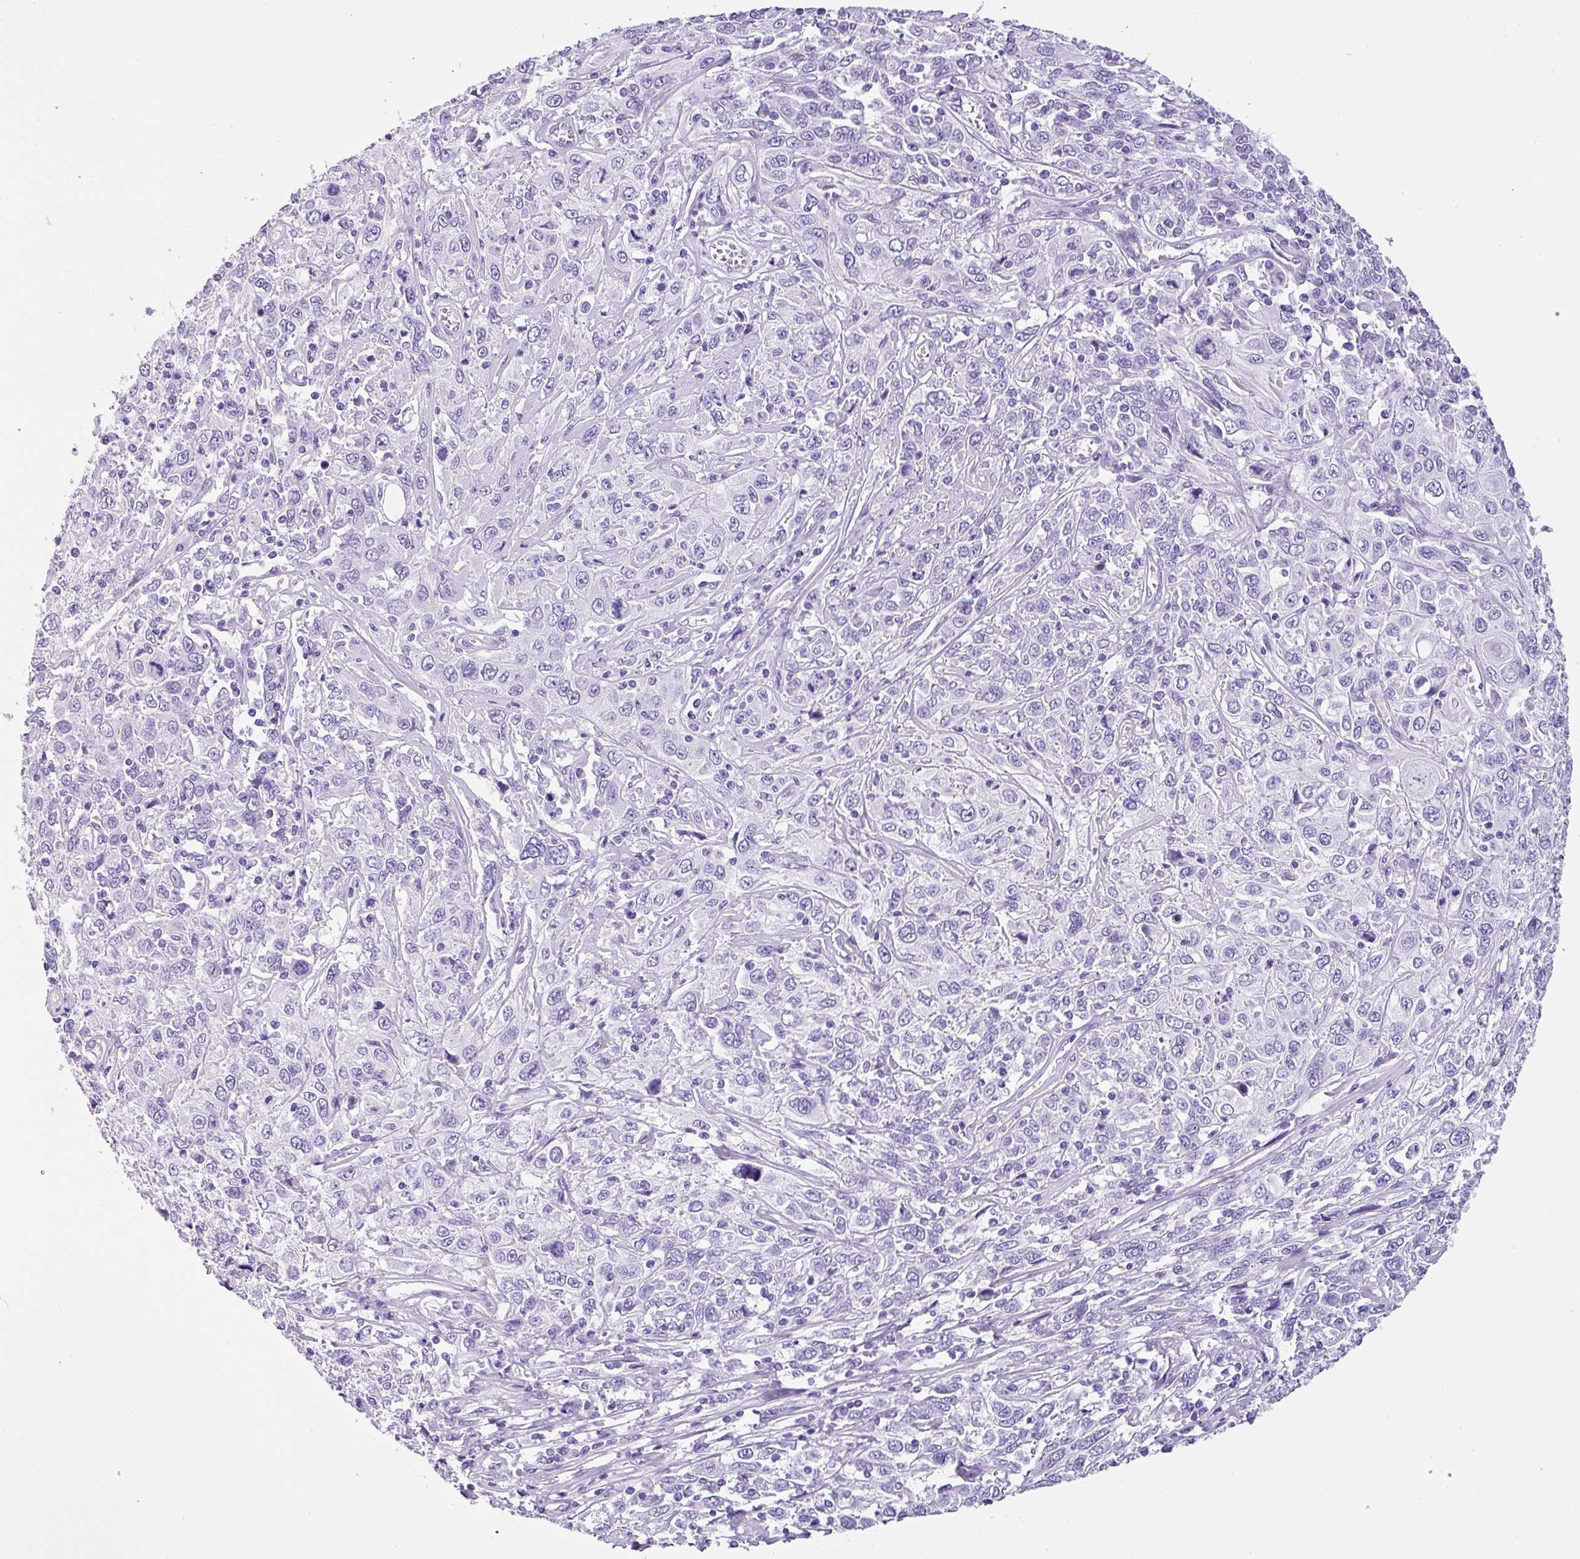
{"staining": {"intensity": "negative", "quantity": "none", "location": "none"}, "tissue": "cervical cancer", "cell_type": "Tumor cells", "image_type": "cancer", "snomed": [{"axis": "morphology", "description": "Squamous cell carcinoma, NOS"}, {"axis": "topography", "description": "Cervix"}], "caption": "Immunohistochemistry (IHC) micrograph of neoplastic tissue: human cervical cancer stained with DAB (3,3'-diaminobenzidine) displays no significant protein staining in tumor cells. (Brightfield microscopy of DAB immunohistochemistry at high magnification).", "gene": "MUC21", "patient": {"sex": "female", "age": 46}}